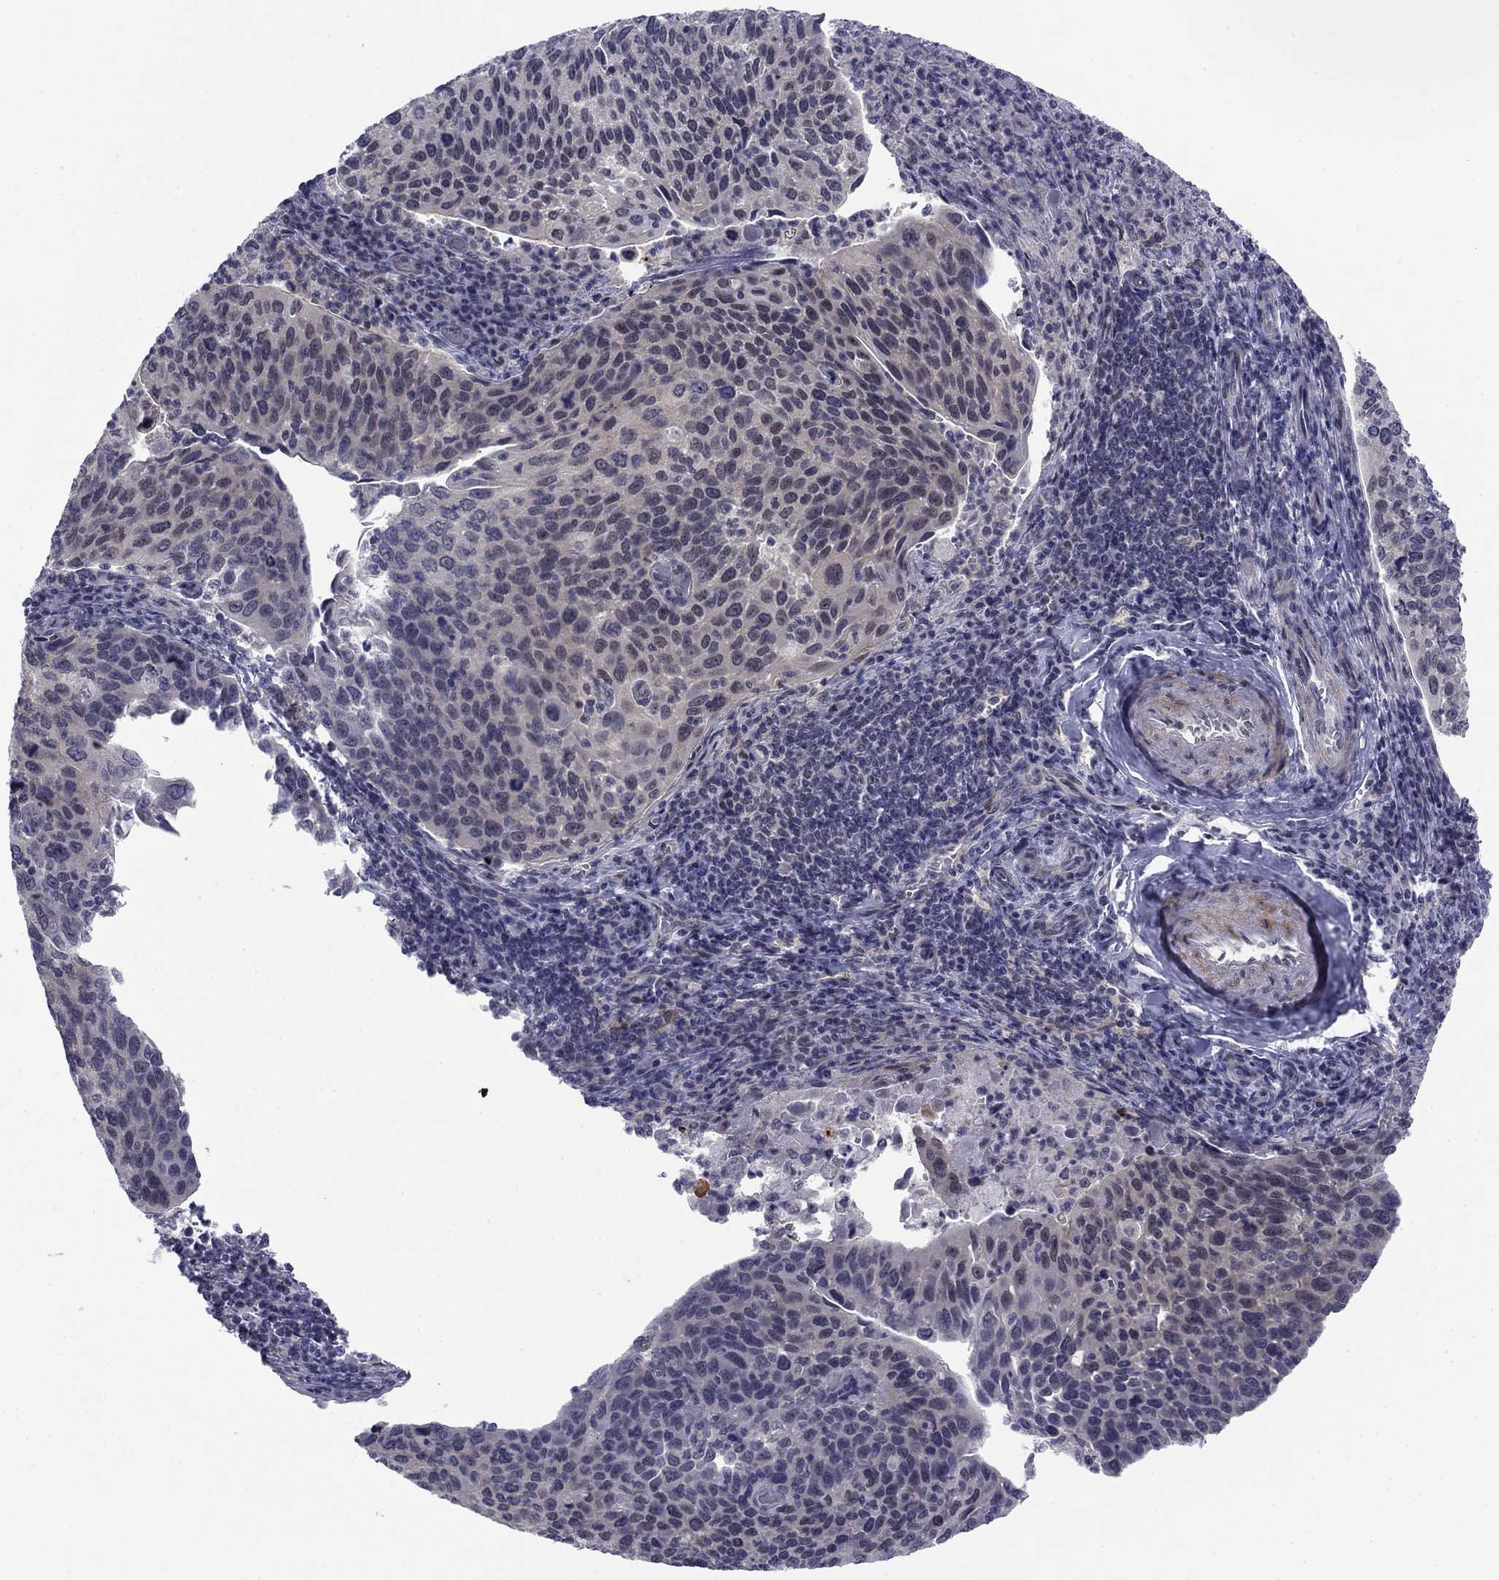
{"staining": {"intensity": "negative", "quantity": "none", "location": "none"}, "tissue": "cervical cancer", "cell_type": "Tumor cells", "image_type": "cancer", "snomed": [{"axis": "morphology", "description": "Squamous cell carcinoma, NOS"}, {"axis": "topography", "description": "Cervix"}], "caption": "Immunohistochemistry of human cervical cancer reveals no staining in tumor cells.", "gene": "TIGD4", "patient": {"sex": "female", "age": 54}}